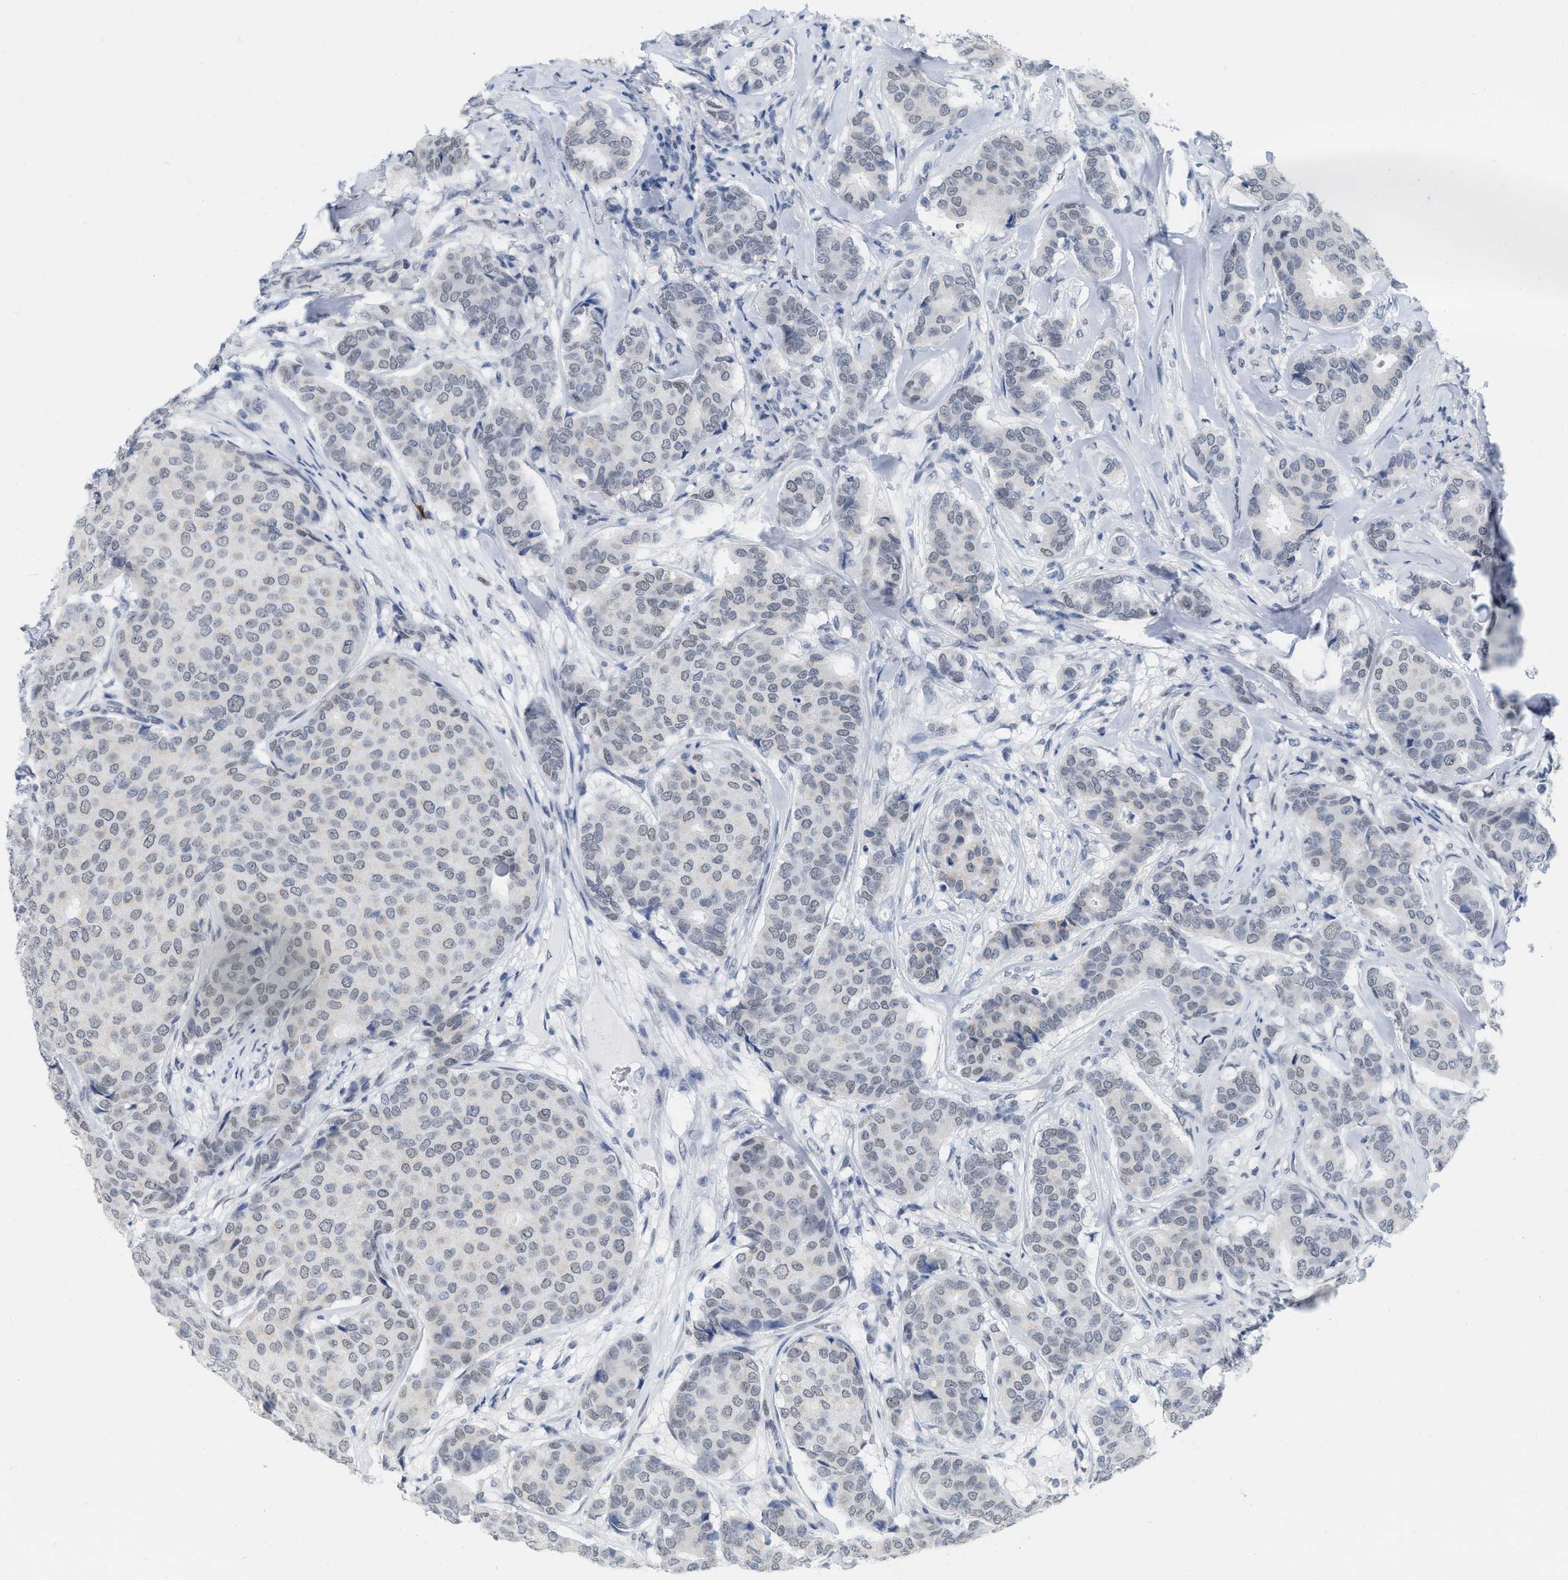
{"staining": {"intensity": "weak", "quantity": "<25%", "location": "nuclear"}, "tissue": "breast cancer", "cell_type": "Tumor cells", "image_type": "cancer", "snomed": [{"axis": "morphology", "description": "Duct carcinoma"}, {"axis": "topography", "description": "Breast"}], "caption": "This is an immunohistochemistry photomicrograph of breast intraductal carcinoma. There is no expression in tumor cells.", "gene": "XIRP1", "patient": {"sex": "female", "age": 75}}